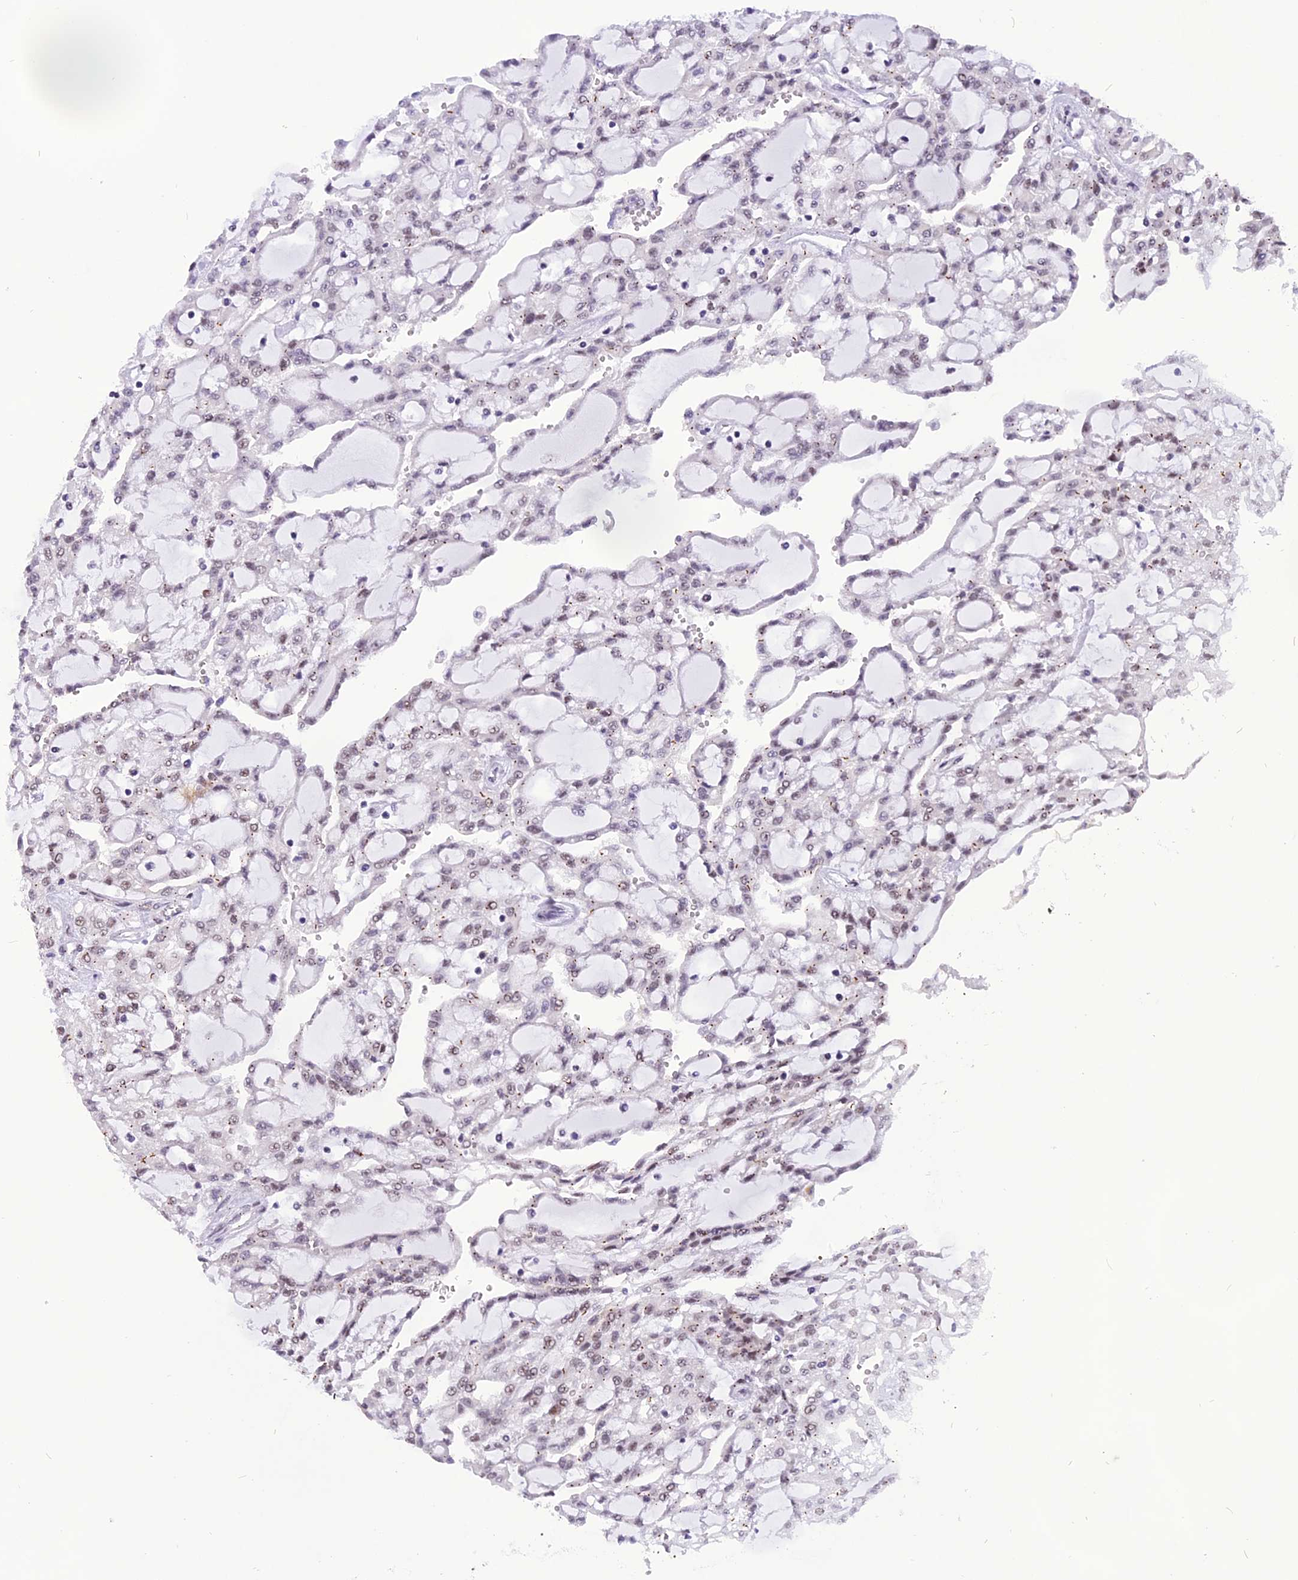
{"staining": {"intensity": "weak", "quantity": "25%-75%", "location": "nuclear"}, "tissue": "renal cancer", "cell_type": "Tumor cells", "image_type": "cancer", "snomed": [{"axis": "morphology", "description": "Adenocarcinoma, NOS"}, {"axis": "topography", "description": "Kidney"}], "caption": "Immunohistochemistry of renal cancer (adenocarcinoma) demonstrates low levels of weak nuclear positivity in approximately 25%-75% of tumor cells. (DAB IHC, brown staining for protein, blue staining for nuclei).", "gene": "IRF2BP1", "patient": {"sex": "male", "age": 63}}